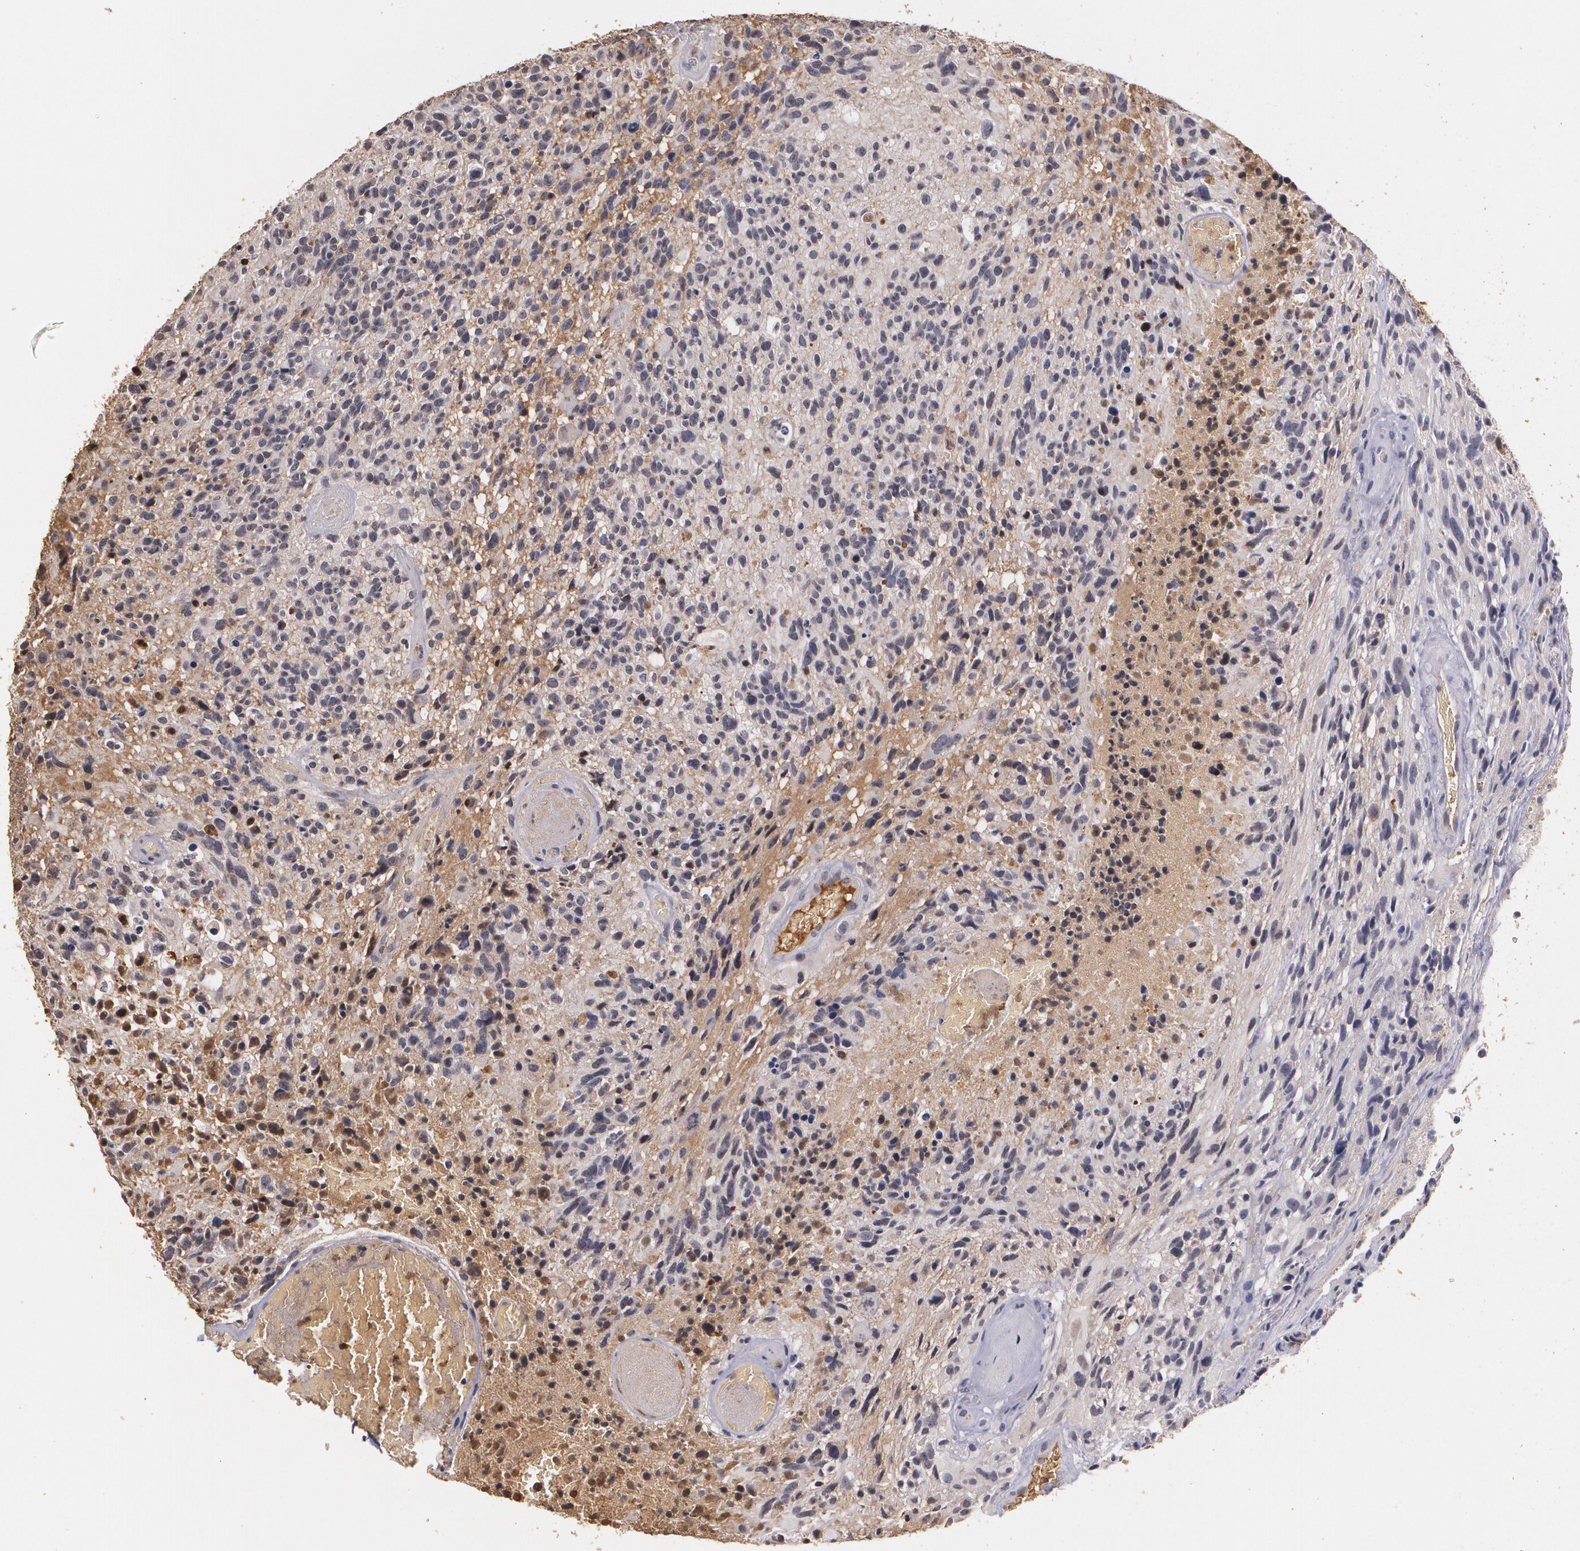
{"staining": {"intensity": "weak", "quantity": ">75%", "location": "cytoplasmic/membranous"}, "tissue": "glioma", "cell_type": "Tumor cells", "image_type": "cancer", "snomed": [{"axis": "morphology", "description": "Glioma, malignant, High grade"}, {"axis": "topography", "description": "Brain"}], "caption": "Protein expression analysis of human glioma reveals weak cytoplasmic/membranous staining in approximately >75% of tumor cells.", "gene": "PTS", "patient": {"sex": "male", "age": 72}}